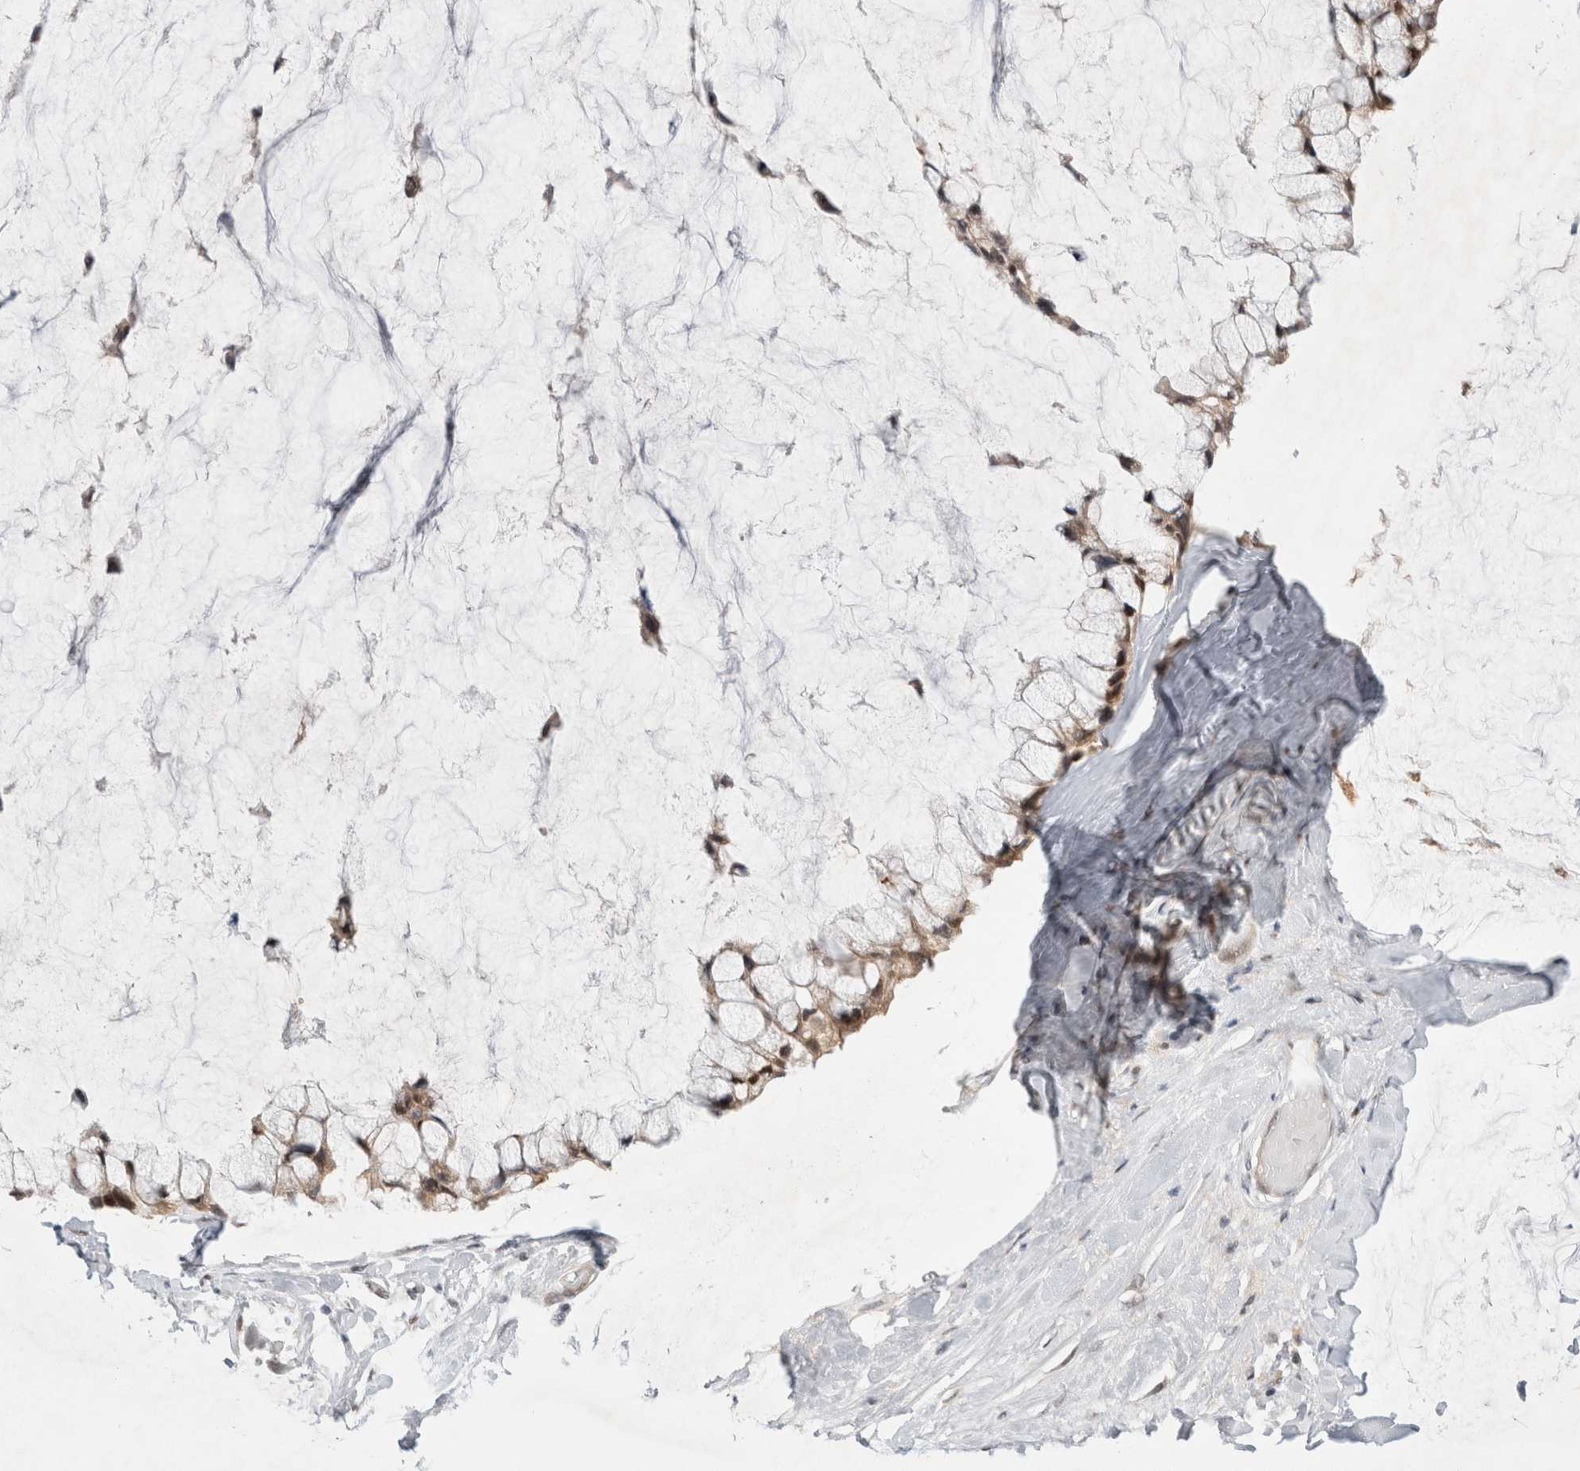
{"staining": {"intensity": "moderate", "quantity": ">75%", "location": "cytoplasmic/membranous,nuclear"}, "tissue": "ovarian cancer", "cell_type": "Tumor cells", "image_type": "cancer", "snomed": [{"axis": "morphology", "description": "Cystadenocarcinoma, mucinous, NOS"}, {"axis": "topography", "description": "Ovary"}], "caption": "Tumor cells display medium levels of moderate cytoplasmic/membranous and nuclear expression in about >75% of cells in ovarian cancer (mucinous cystadenocarcinoma). (DAB IHC with brightfield microscopy, high magnification).", "gene": "WIPF2", "patient": {"sex": "female", "age": 39}}